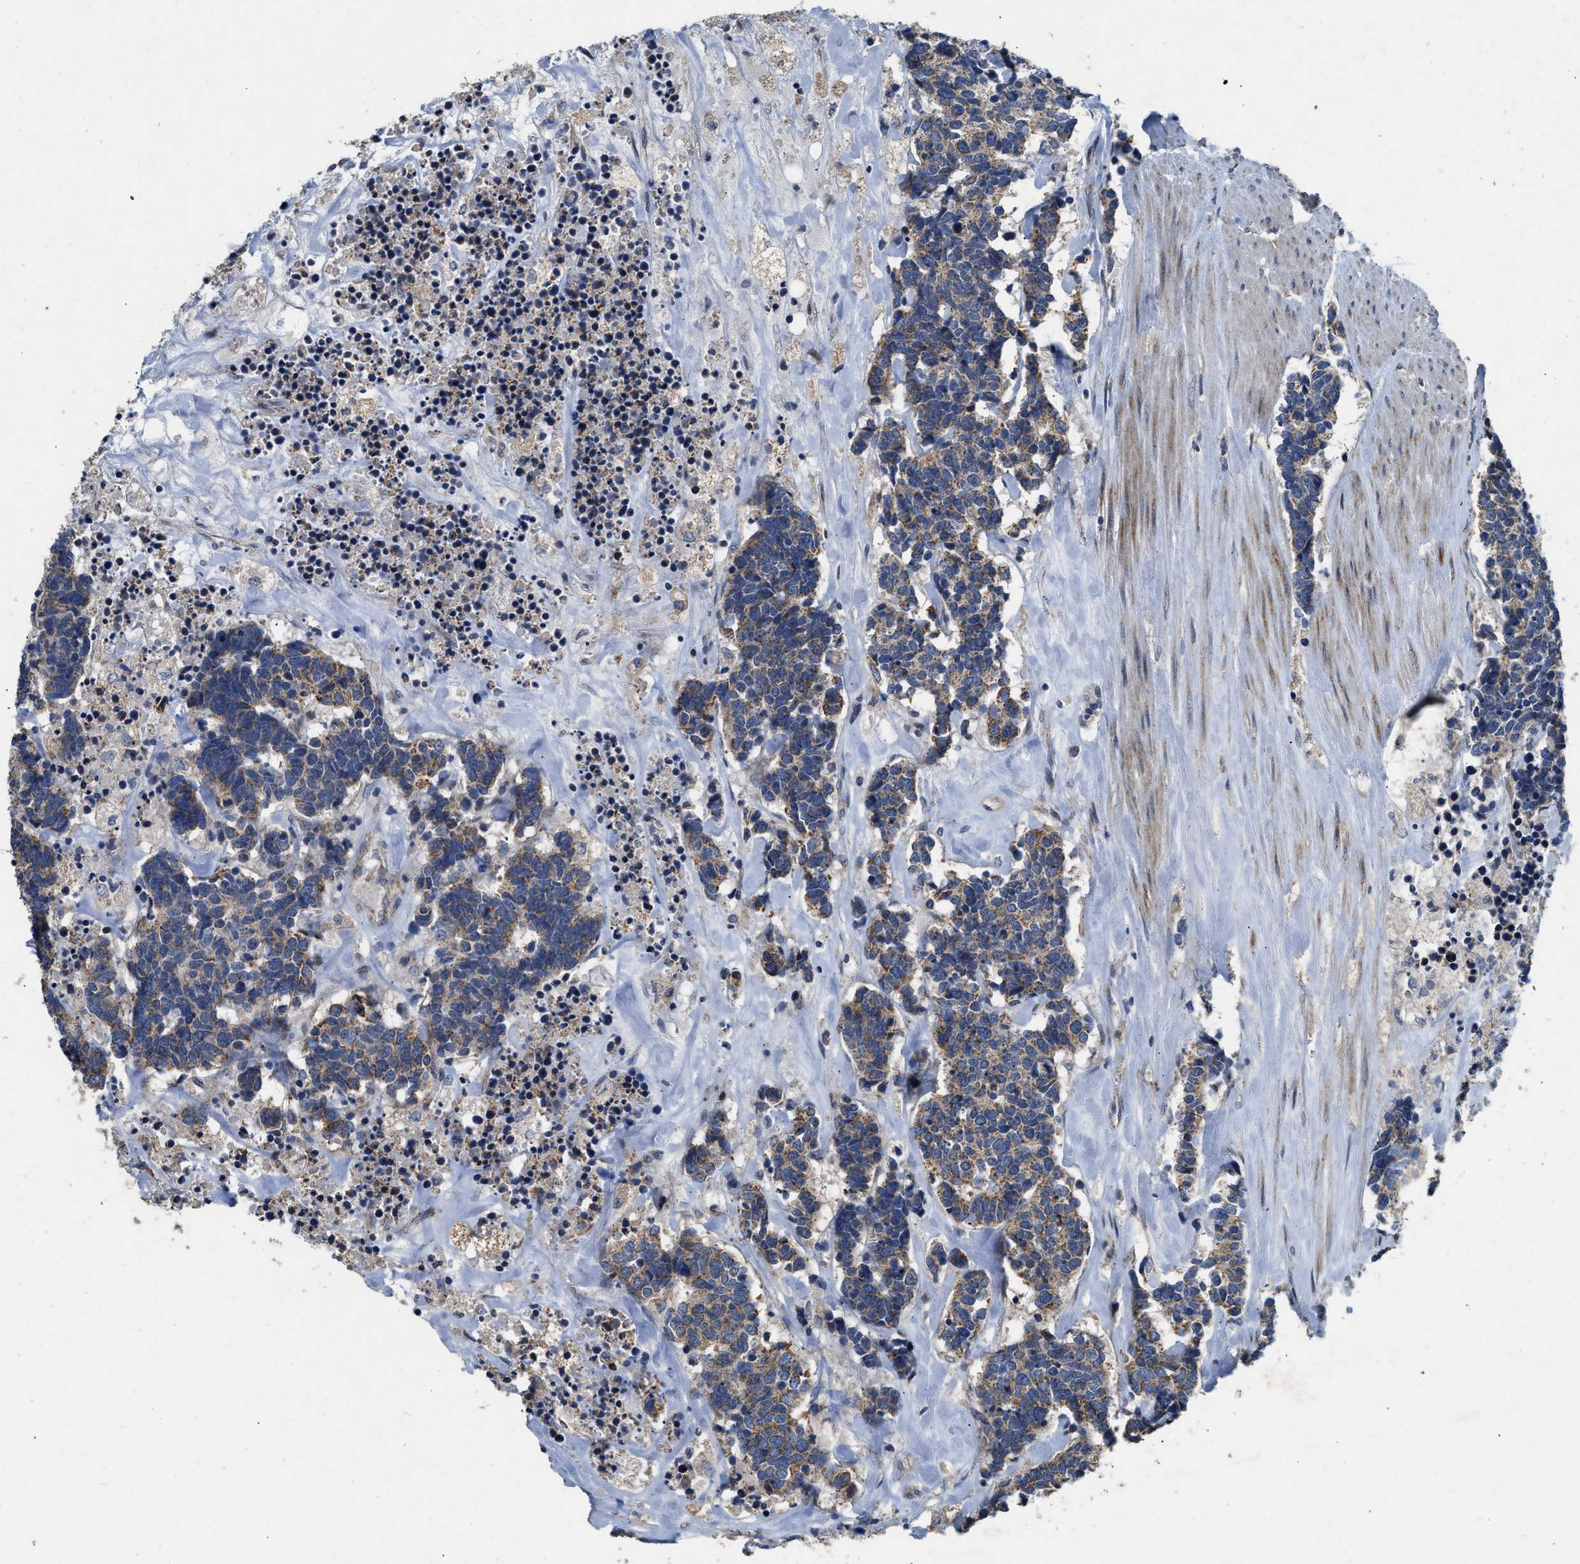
{"staining": {"intensity": "moderate", "quantity": ">75%", "location": "cytoplasmic/membranous"}, "tissue": "carcinoid", "cell_type": "Tumor cells", "image_type": "cancer", "snomed": [{"axis": "morphology", "description": "Carcinoma, NOS"}, {"axis": "morphology", "description": "Carcinoid, malignant, NOS"}, {"axis": "topography", "description": "Urinary bladder"}], "caption": "Carcinoid stained with DAB immunohistochemistry (IHC) displays medium levels of moderate cytoplasmic/membranous staining in approximately >75% of tumor cells.", "gene": "TMEM150A", "patient": {"sex": "male", "age": 57}}